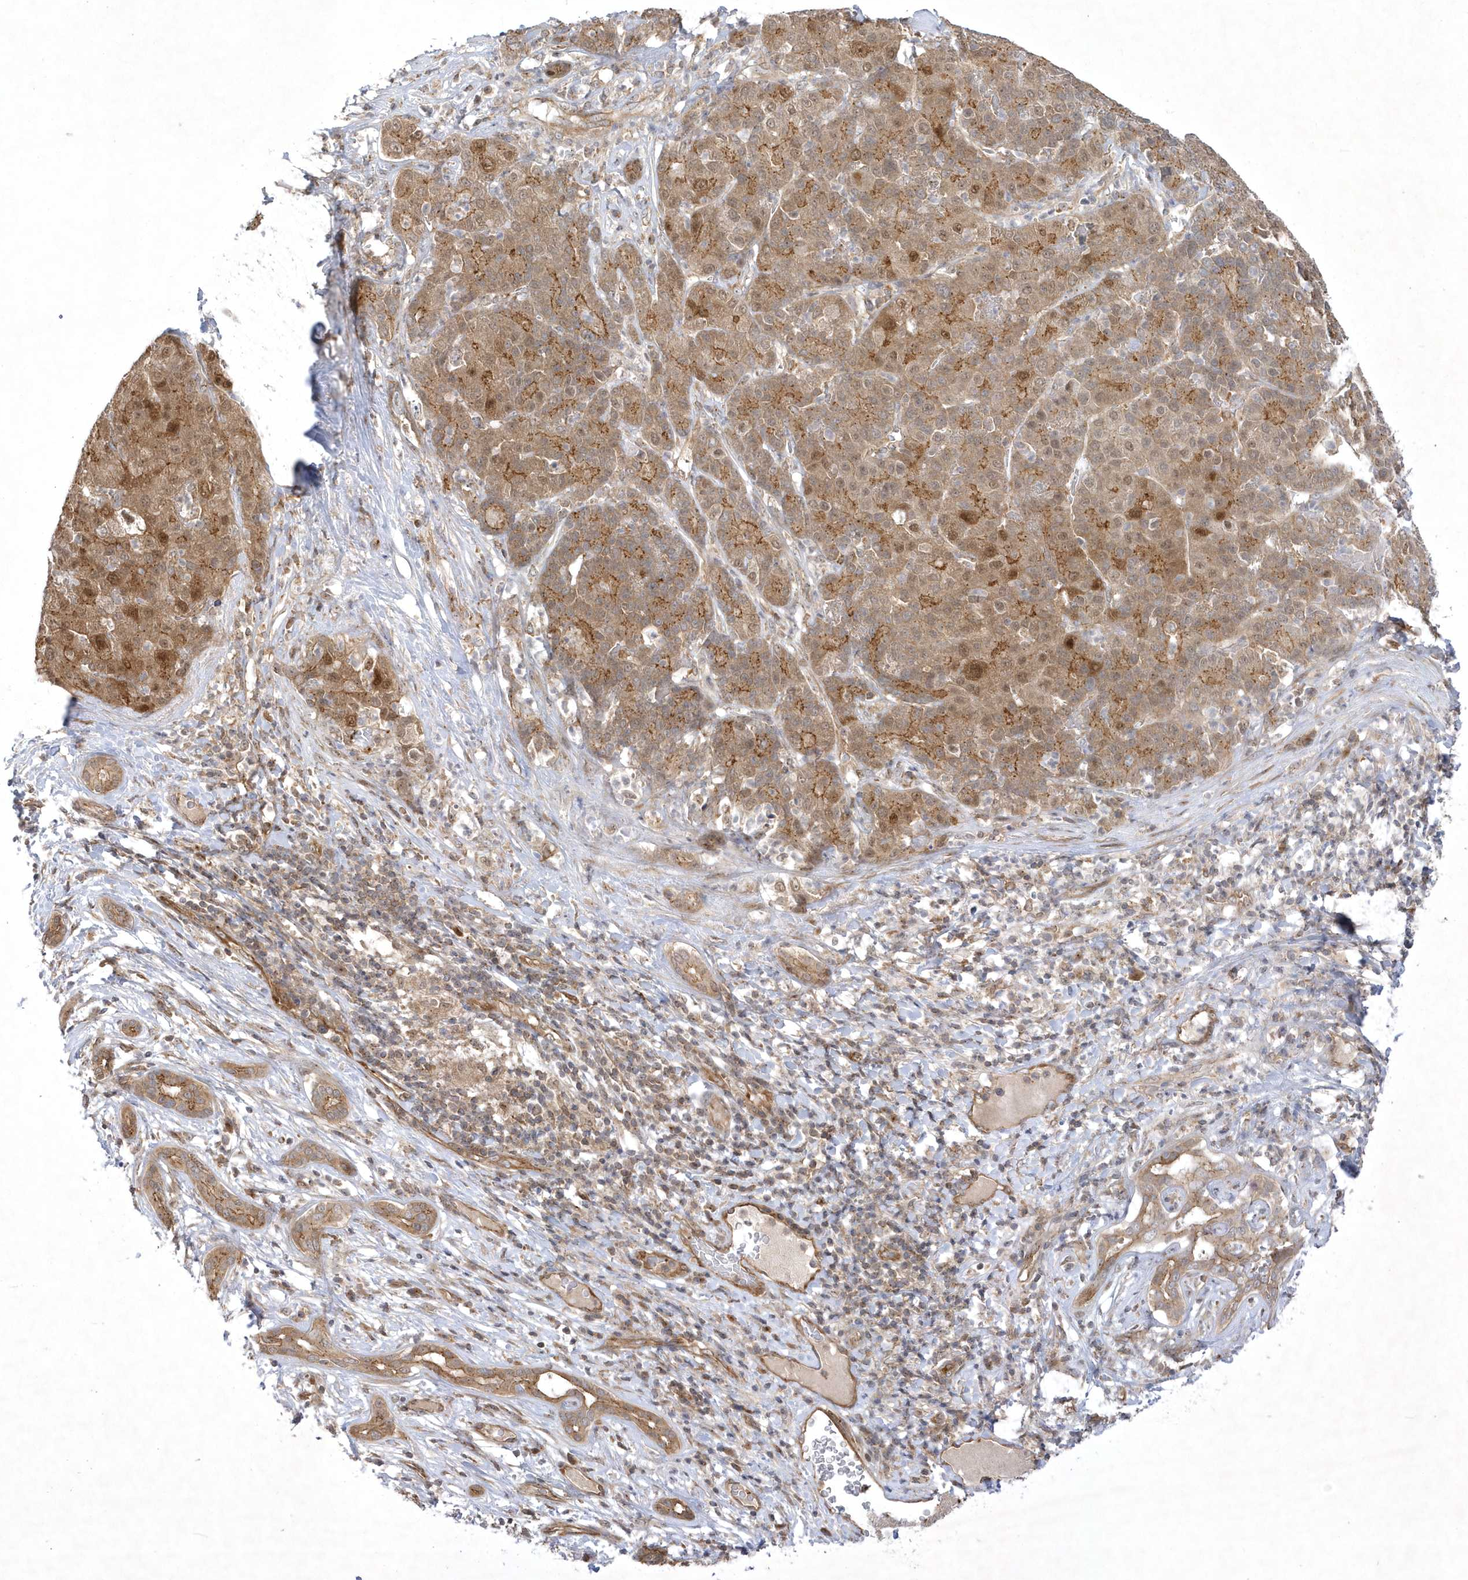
{"staining": {"intensity": "moderate", "quantity": "25%-75%", "location": "cytoplasmic/membranous,nuclear"}, "tissue": "liver cancer", "cell_type": "Tumor cells", "image_type": "cancer", "snomed": [{"axis": "morphology", "description": "Carcinoma, Hepatocellular, NOS"}, {"axis": "topography", "description": "Liver"}], "caption": "Immunohistochemistry (IHC) of hepatocellular carcinoma (liver) reveals medium levels of moderate cytoplasmic/membranous and nuclear positivity in about 25%-75% of tumor cells. The staining was performed using DAB, with brown indicating positive protein expression. Nuclei are stained blue with hematoxylin.", "gene": "NAF1", "patient": {"sex": "male", "age": 65}}